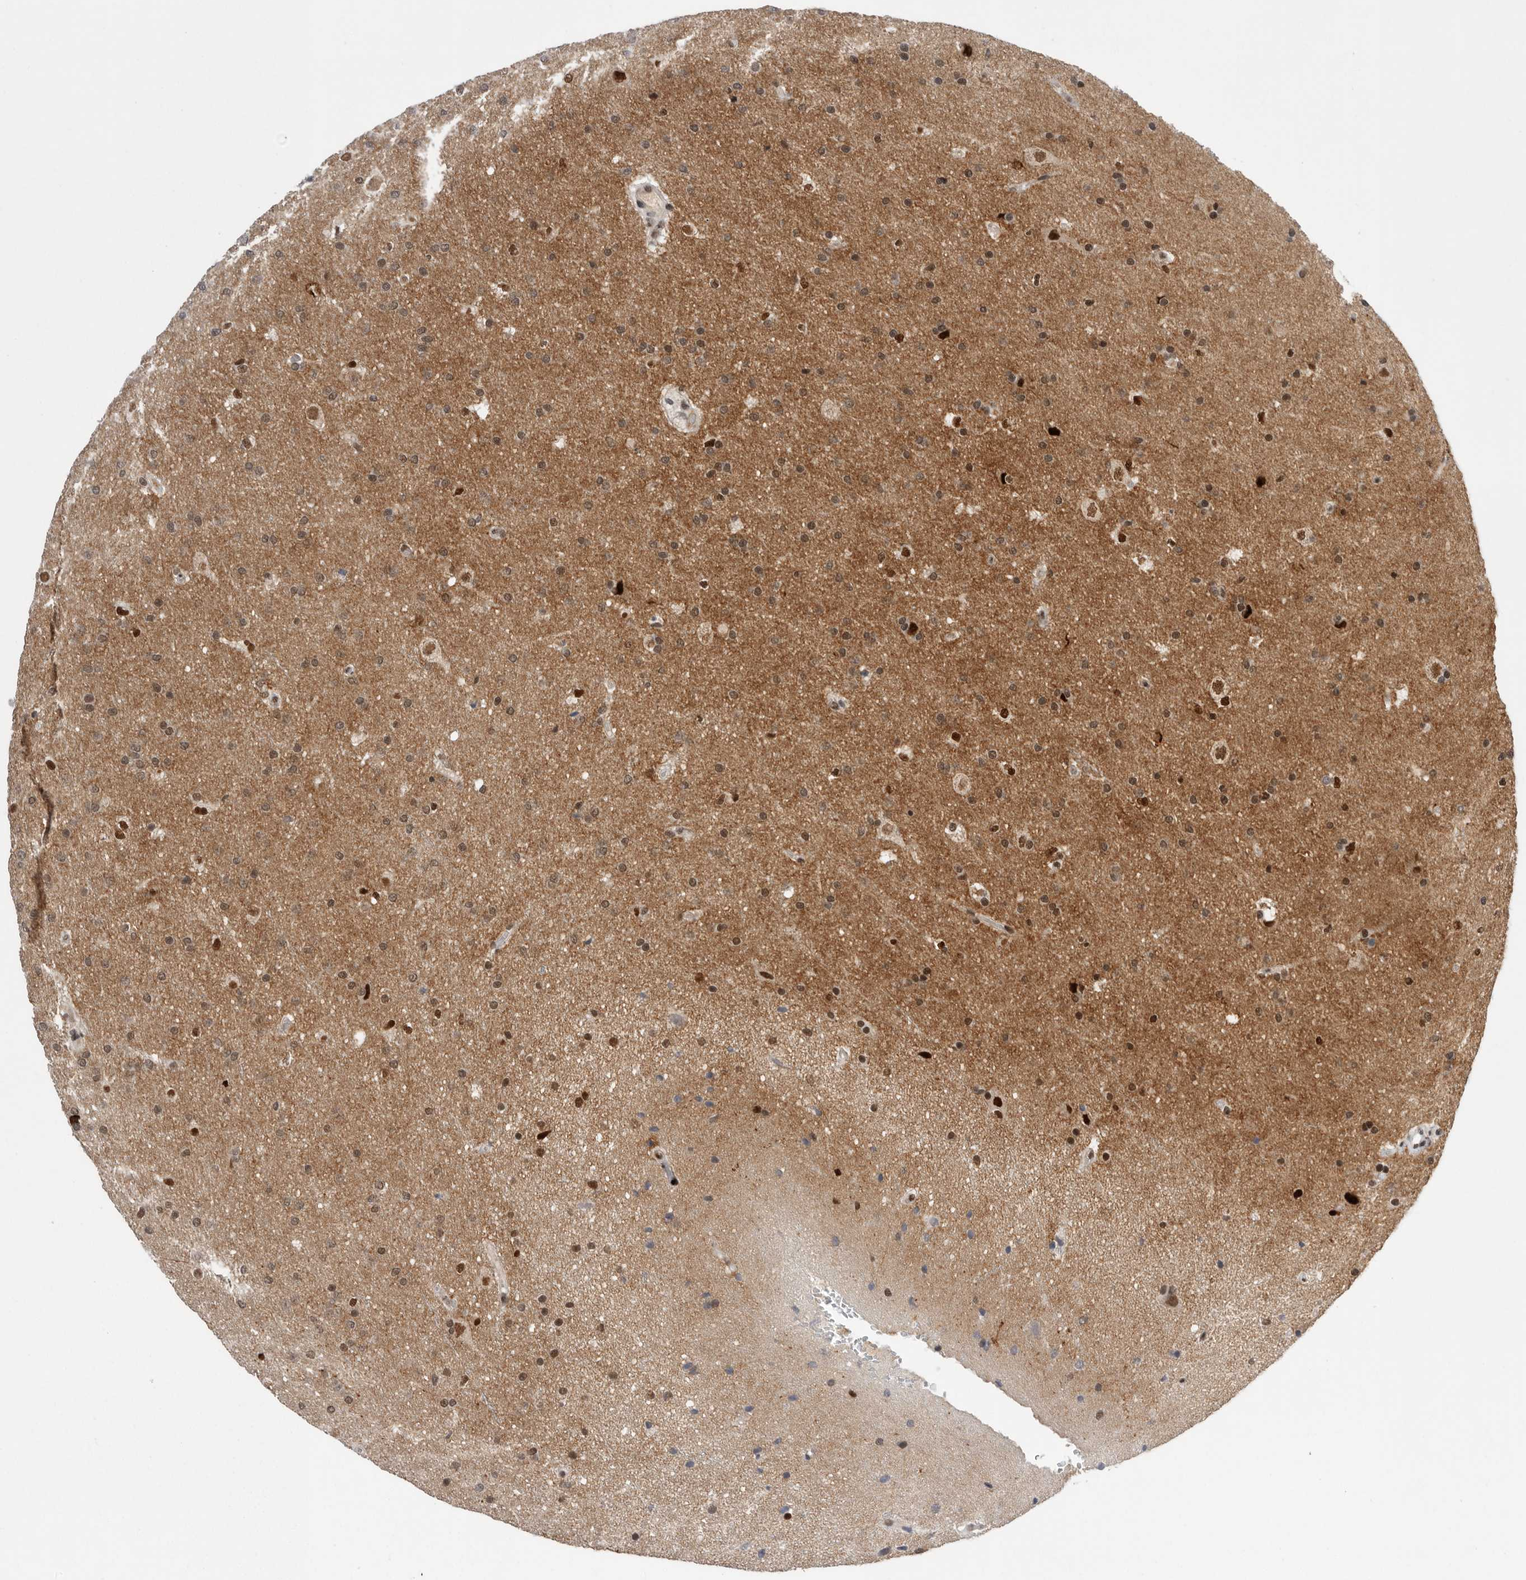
{"staining": {"intensity": "moderate", "quantity": "25%-75%", "location": "nuclear"}, "tissue": "glioma", "cell_type": "Tumor cells", "image_type": "cancer", "snomed": [{"axis": "morphology", "description": "Glioma, malignant, Low grade"}, {"axis": "topography", "description": "Brain"}], "caption": "Protein staining of malignant glioma (low-grade) tissue shows moderate nuclear expression in approximately 25%-75% of tumor cells.", "gene": "POU5F1", "patient": {"sex": "female", "age": 37}}